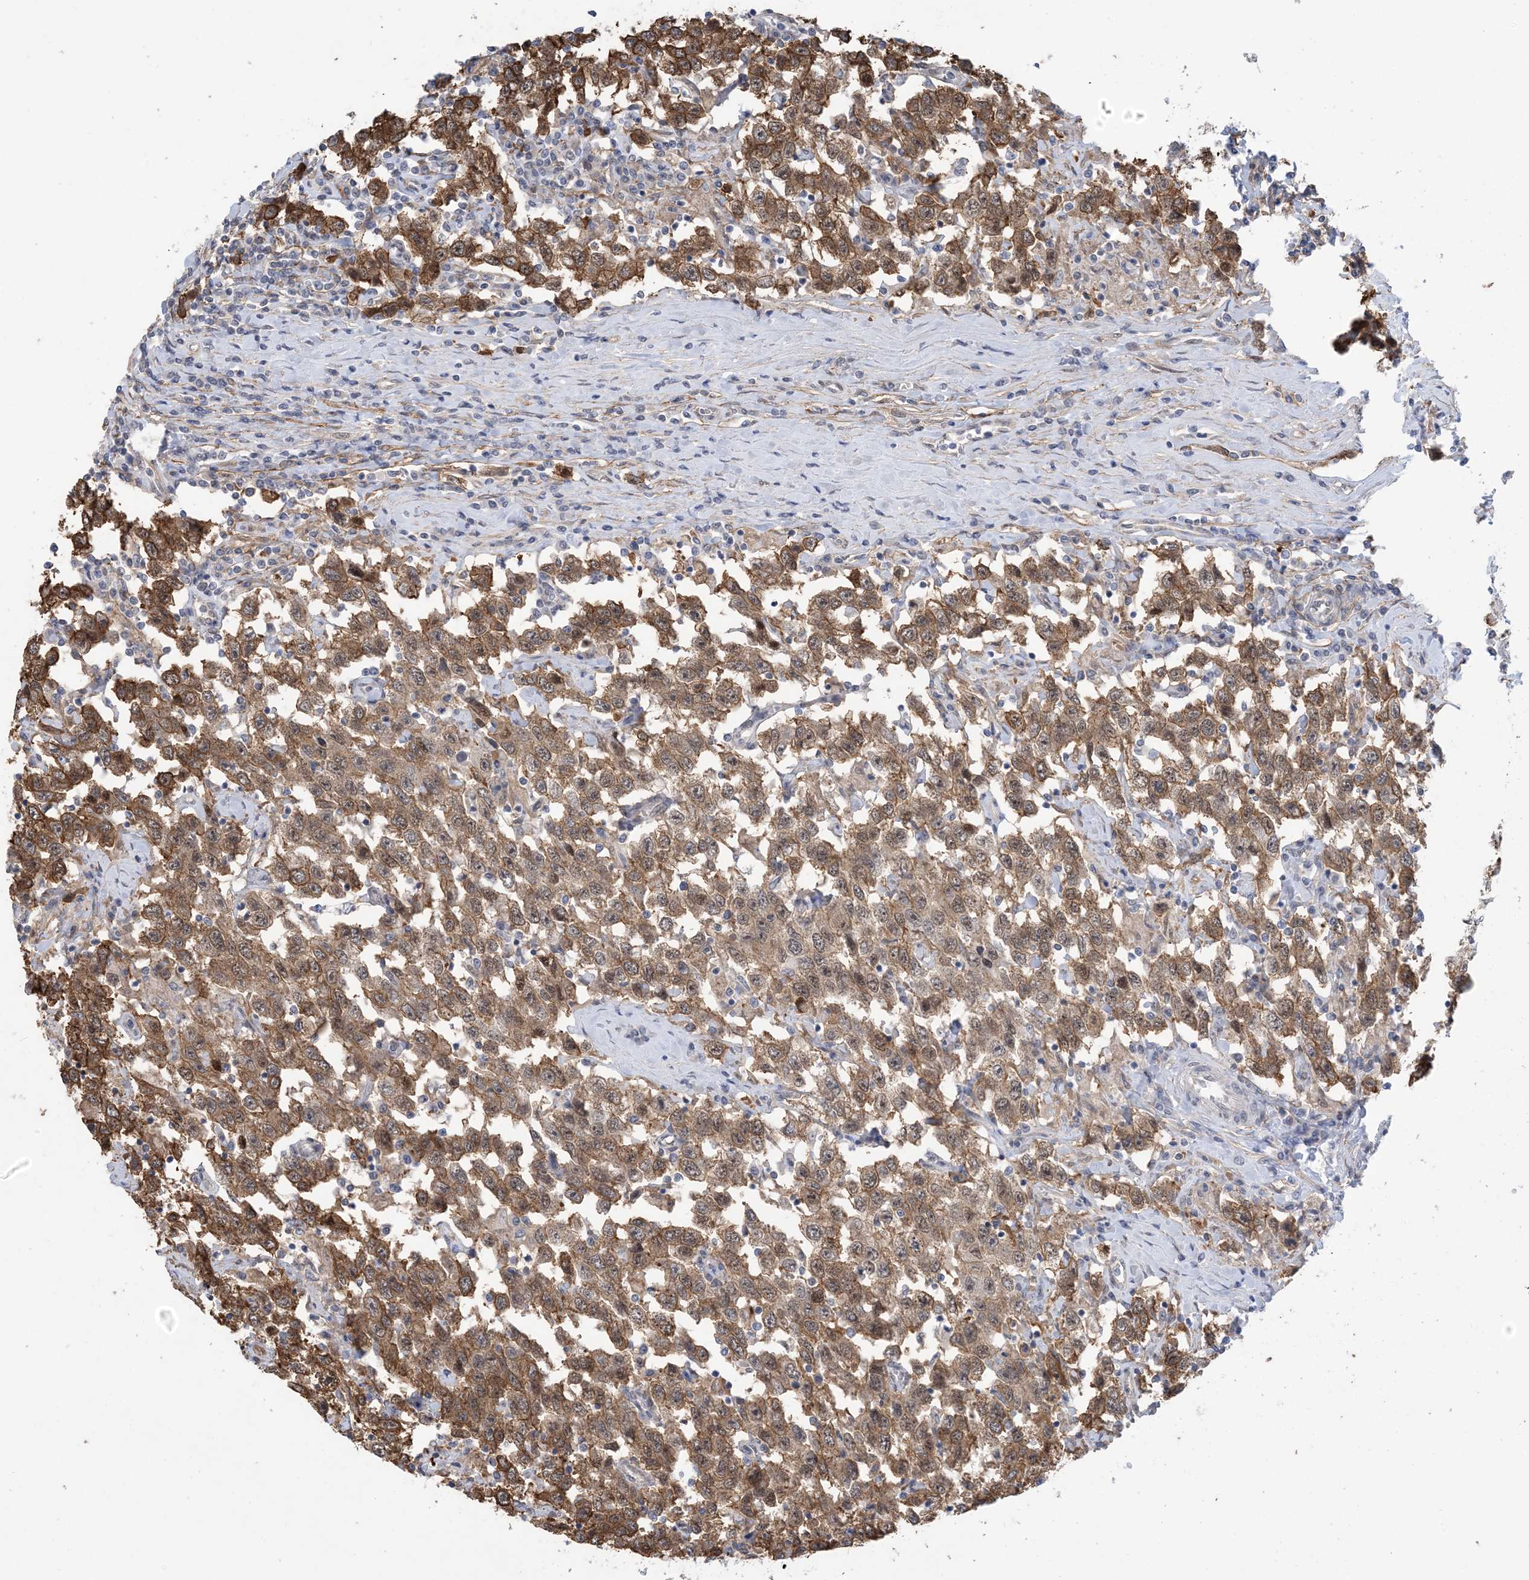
{"staining": {"intensity": "moderate", "quantity": ">75%", "location": "cytoplasmic/membranous"}, "tissue": "testis cancer", "cell_type": "Tumor cells", "image_type": "cancer", "snomed": [{"axis": "morphology", "description": "Seminoma, NOS"}, {"axis": "topography", "description": "Testis"}], "caption": "Brown immunohistochemical staining in human seminoma (testis) displays moderate cytoplasmic/membranous expression in about >75% of tumor cells.", "gene": "ZNF8", "patient": {"sex": "male", "age": 41}}